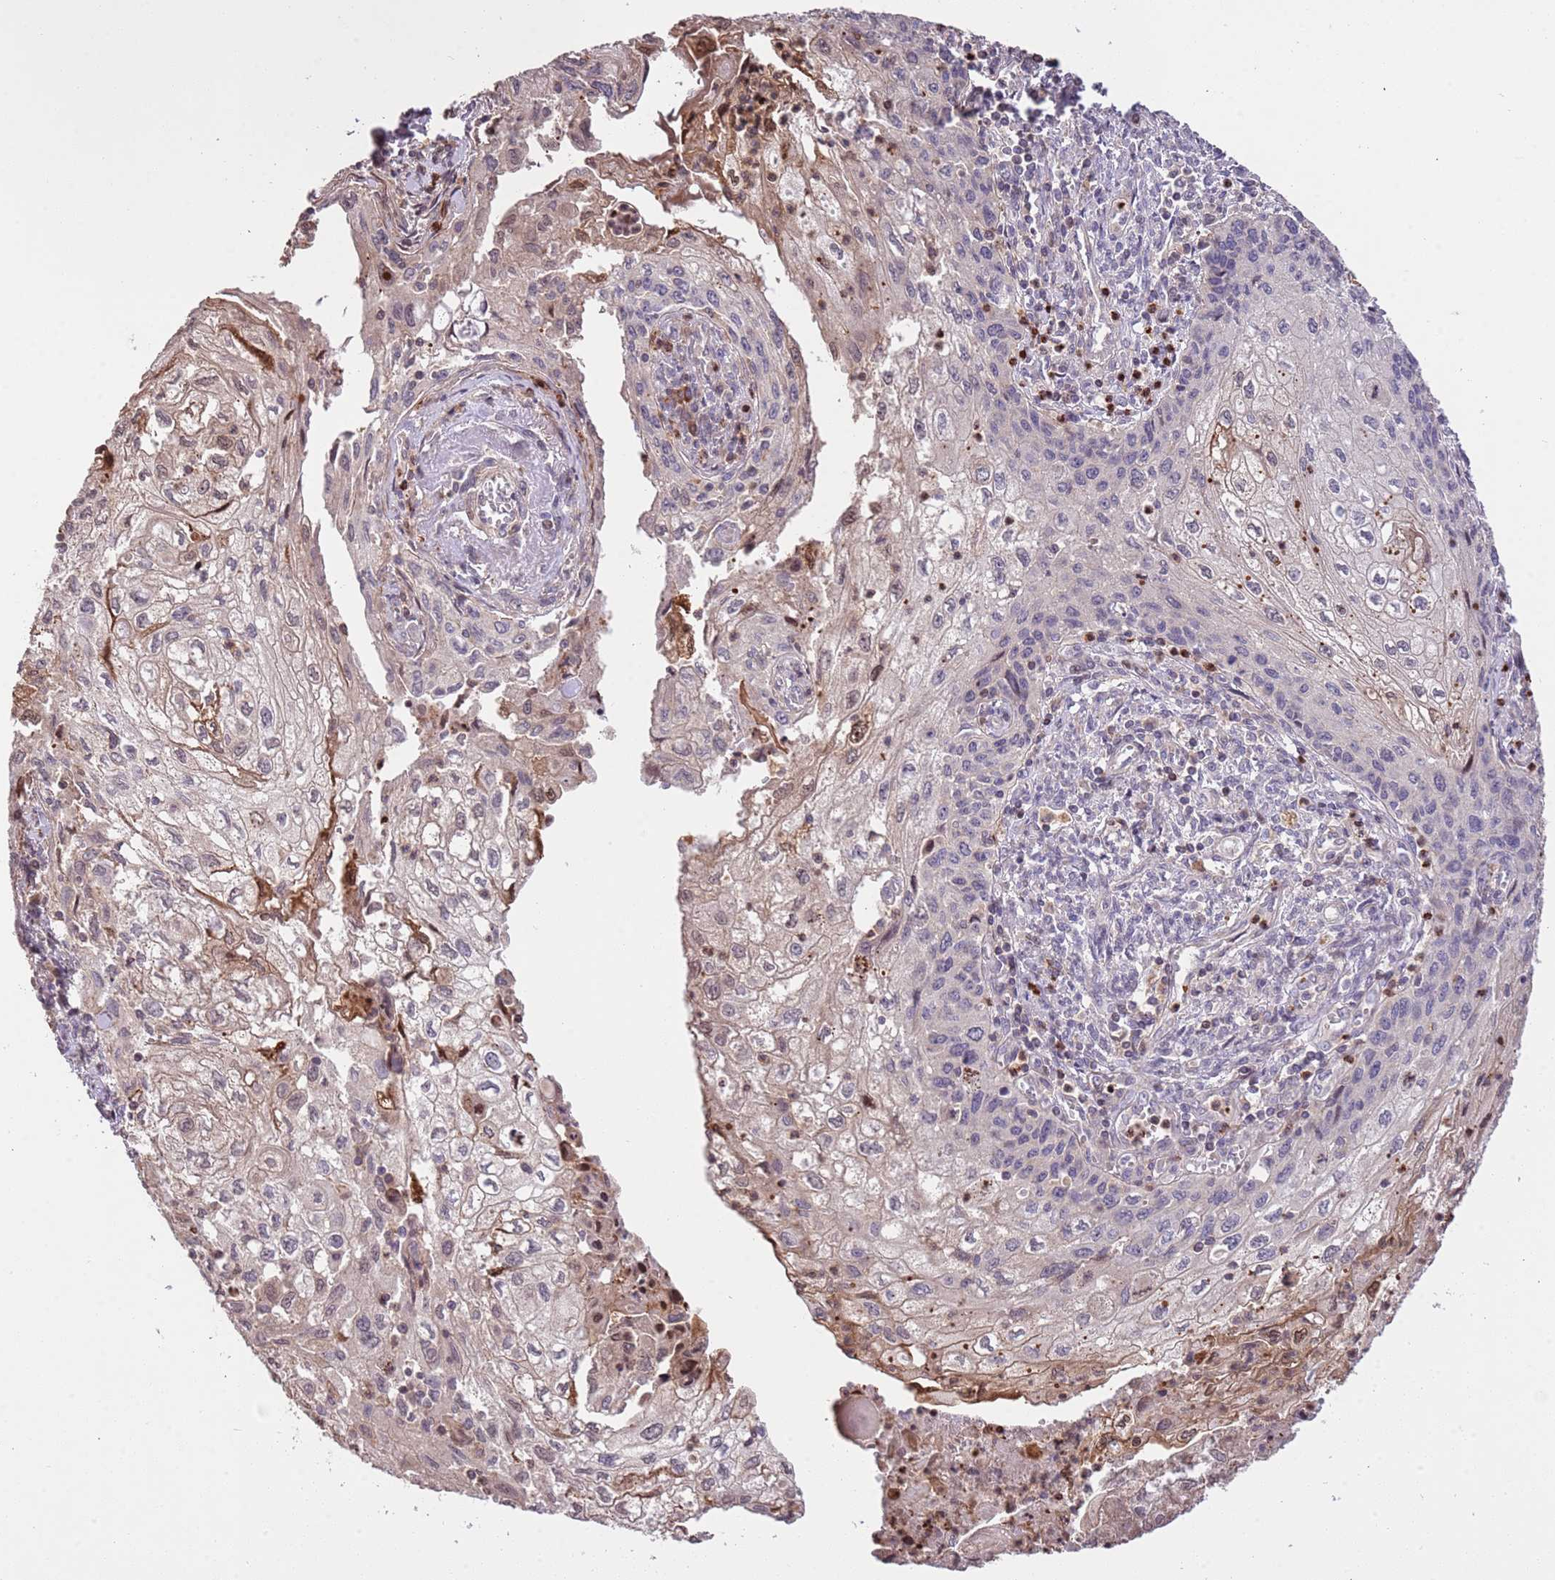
{"staining": {"intensity": "negative", "quantity": "none", "location": "none"}, "tissue": "cervical cancer", "cell_type": "Tumor cells", "image_type": "cancer", "snomed": [{"axis": "morphology", "description": "Squamous cell carcinoma, NOS"}, {"axis": "topography", "description": "Cervix"}], "caption": "This is a histopathology image of immunohistochemistry (IHC) staining of squamous cell carcinoma (cervical), which shows no expression in tumor cells.", "gene": "SLC16A4", "patient": {"sex": "female", "age": 67}}